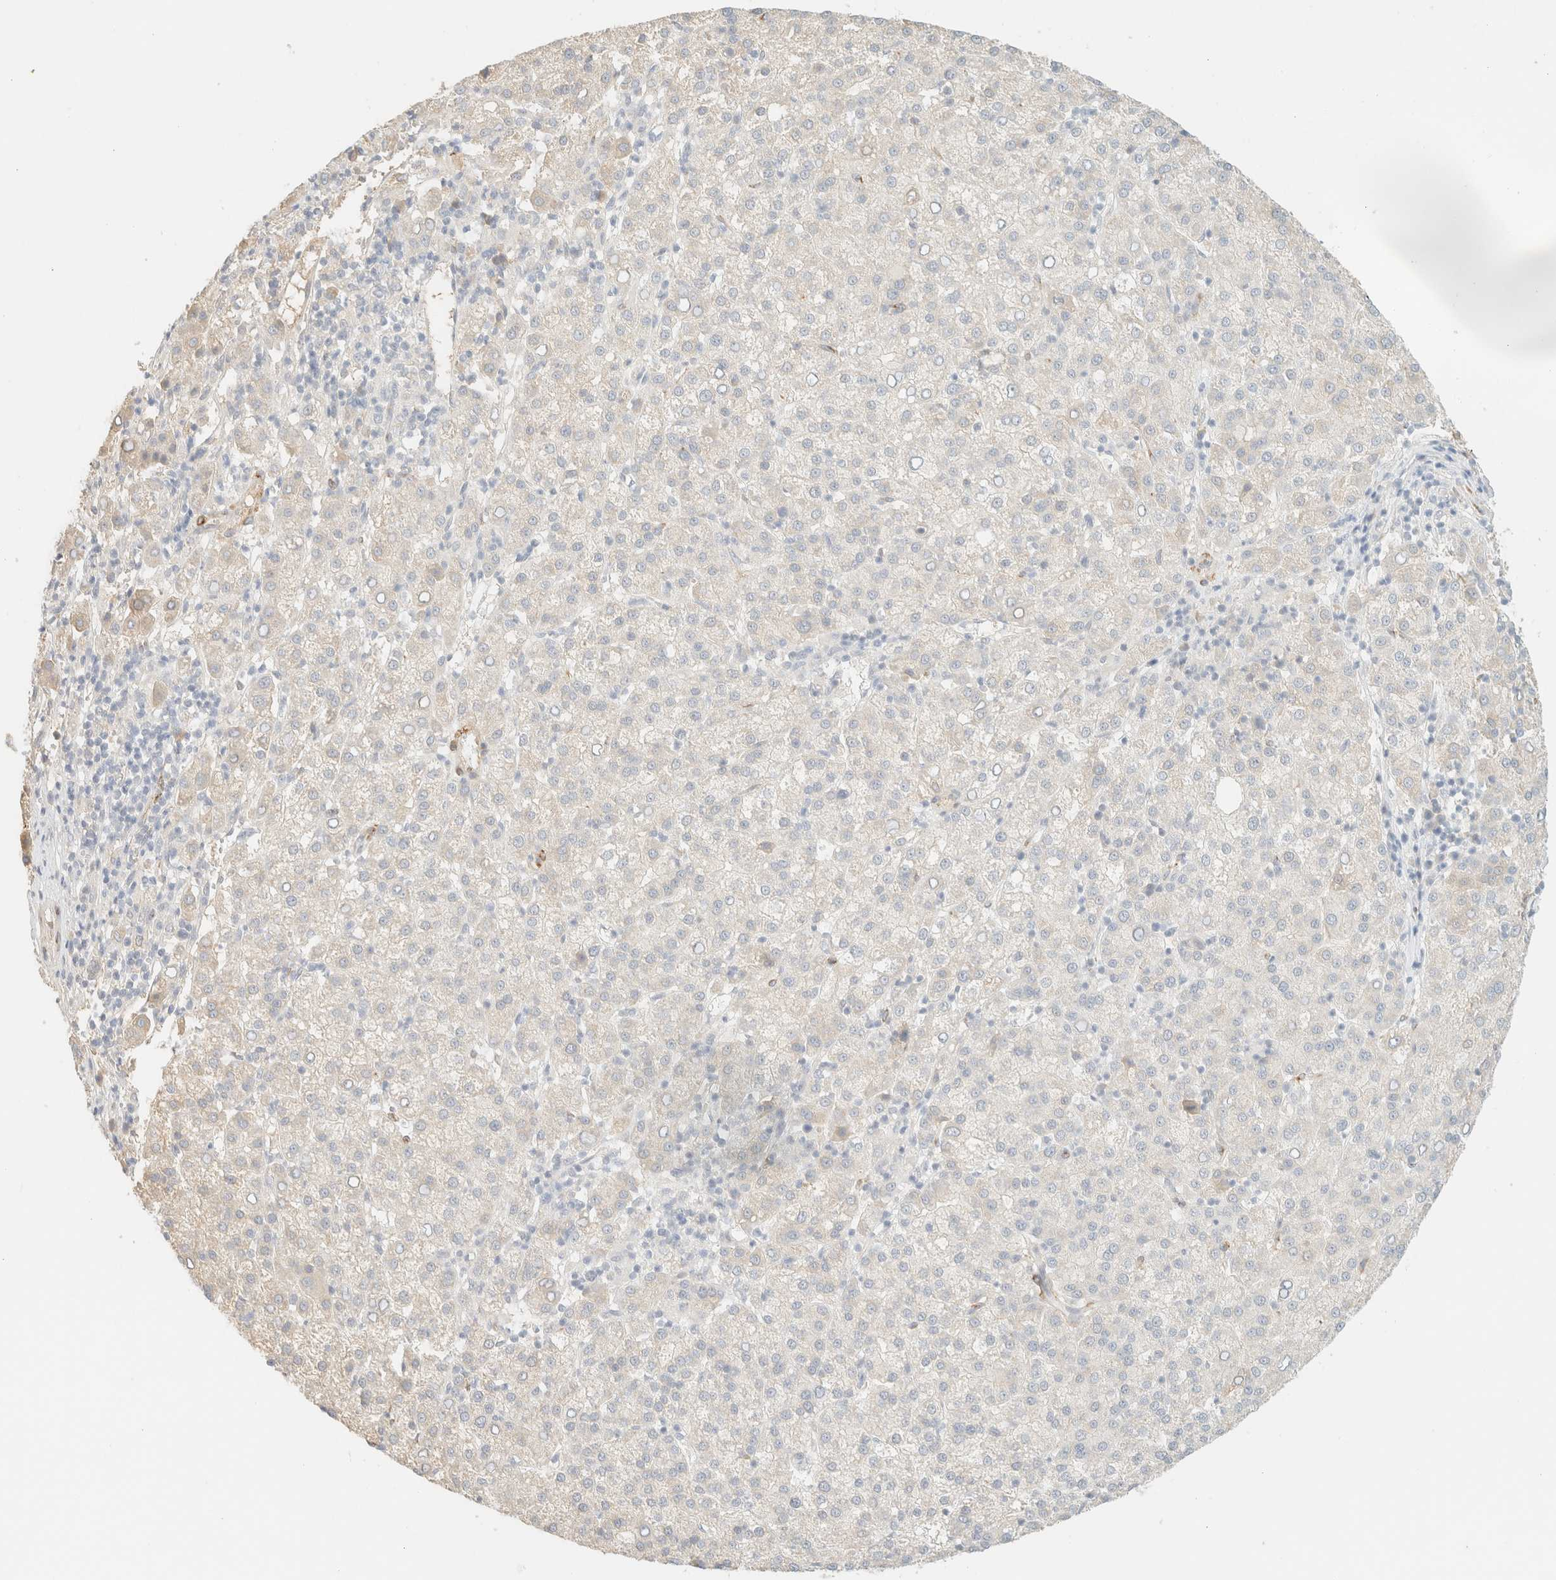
{"staining": {"intensity": "negative", "quantity": "none", "location": "none"}, "tissue": "liver cancer", "cell_type": "Tumor cells", "image_type": "cancer", "snomed": [{"axis": "morphology", "description": "Carcinoma, Hepatocellular, NOS"}, {"axis": "topography", "description": "Liver"}], "caption": "Immunohistochemistry (IHC) histopathology image of neoplastic tissue: liver cancer (hepatocellular carcinoma) stained with DAB exhibits no significant protein staining in tumor cells. The staining was performed using DAB to visualize the protein expression in brown, while the nuclei were stained in blue with hematoxylin (Magnification: 20x).", "gene": "SPARCL1", "patient": {"sex": "female", "age": 58}}